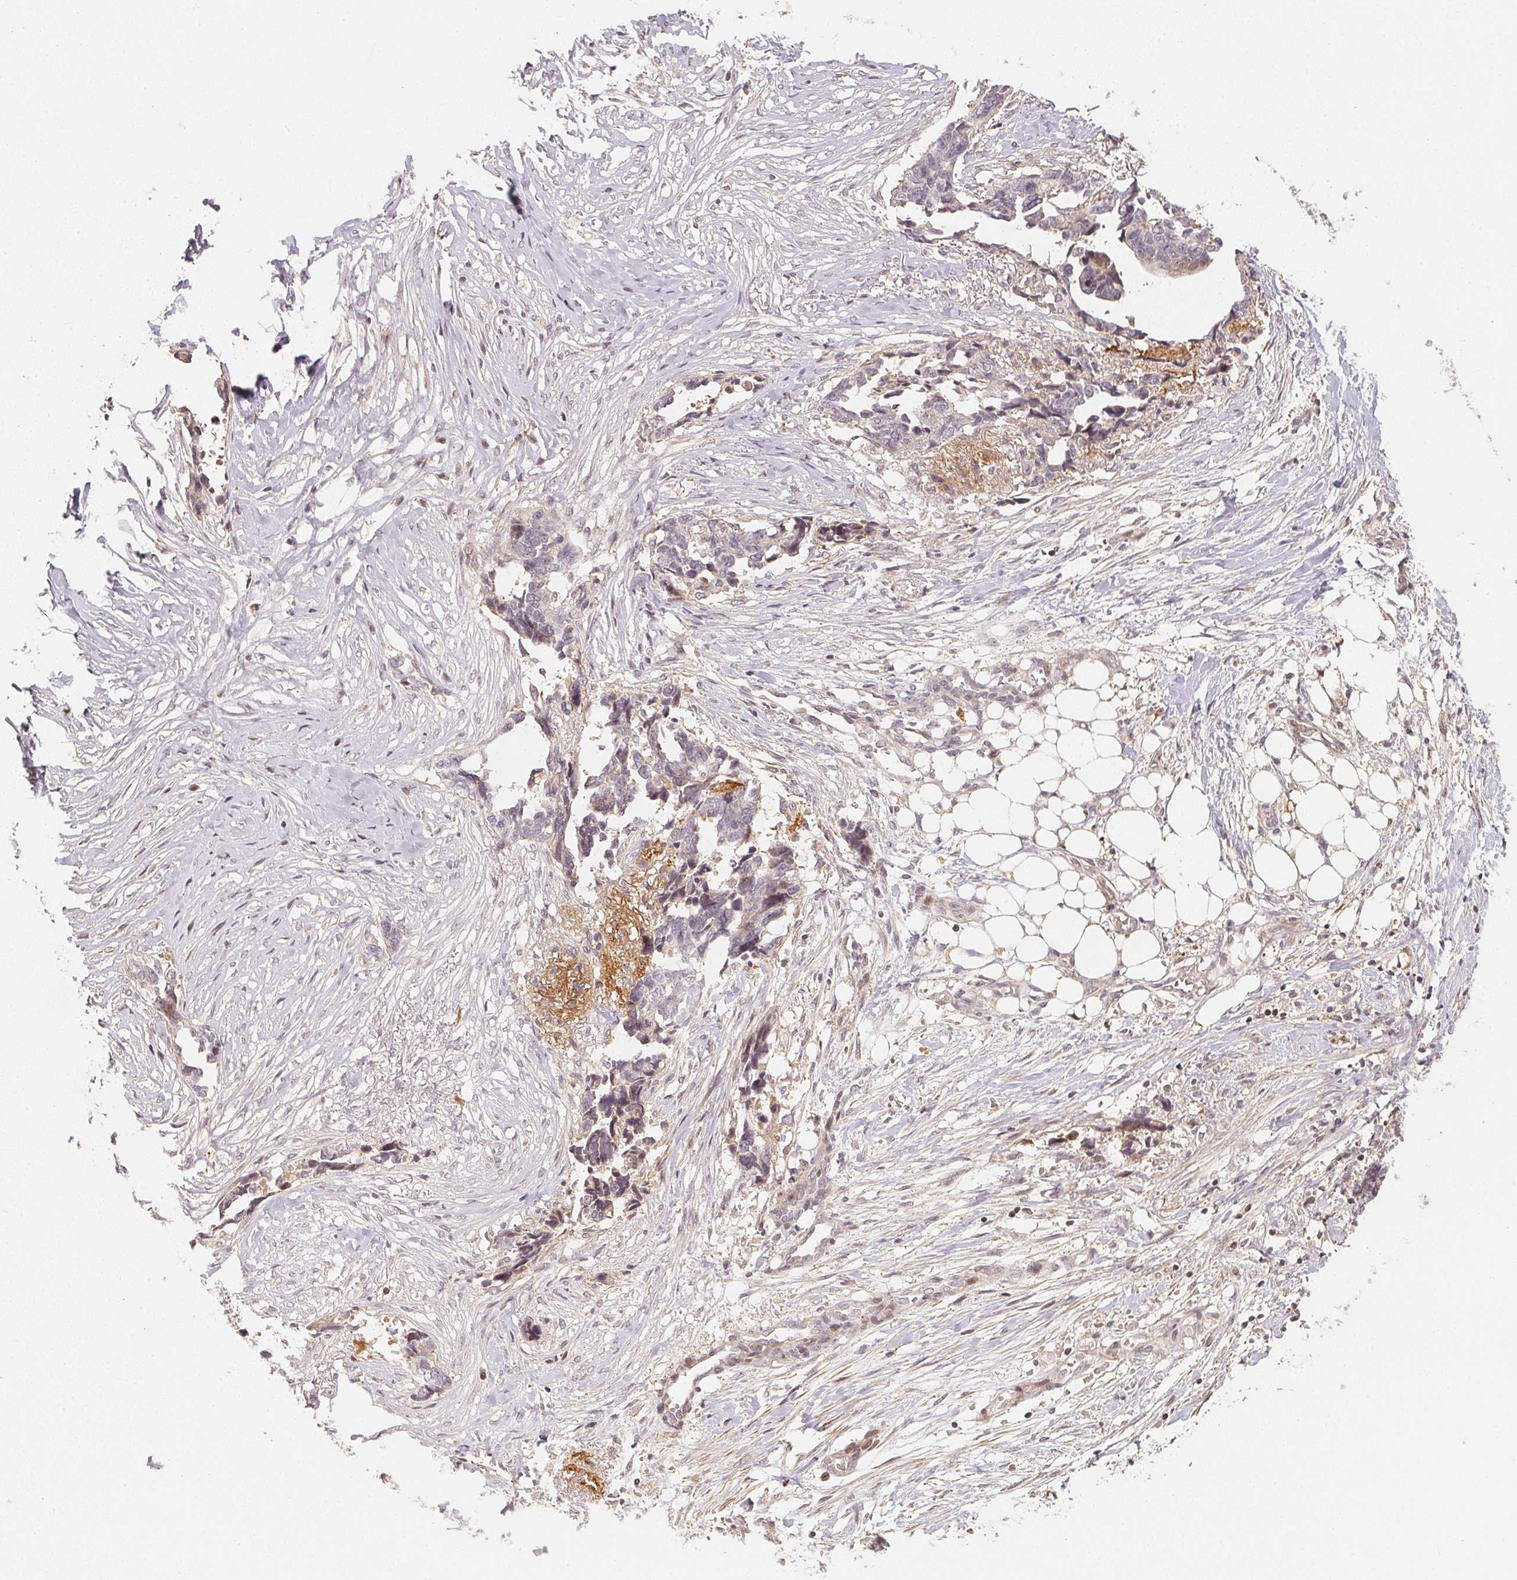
{"staining": {"intensity": "negative", "quantity": "none", "location": "none"}, "tissue": "ovarian cancer", "cell_type": "Tumor cells", "image_type": "cancer", "snomed": [{"axis": "morphology", "description": "Cystadenocarcinoma, serous, NOS"}, {"axis": "topography", "description": "Ovary"}], "caption": "Image shows no significant protein staining in tumor cells of ovarian serous cystadenocarcinoma. (Immunohistochemistry, brightfield microscopy, high magnification).", "gene": "SERPINE1", "patient": {"sex": "female", "age": 69}}